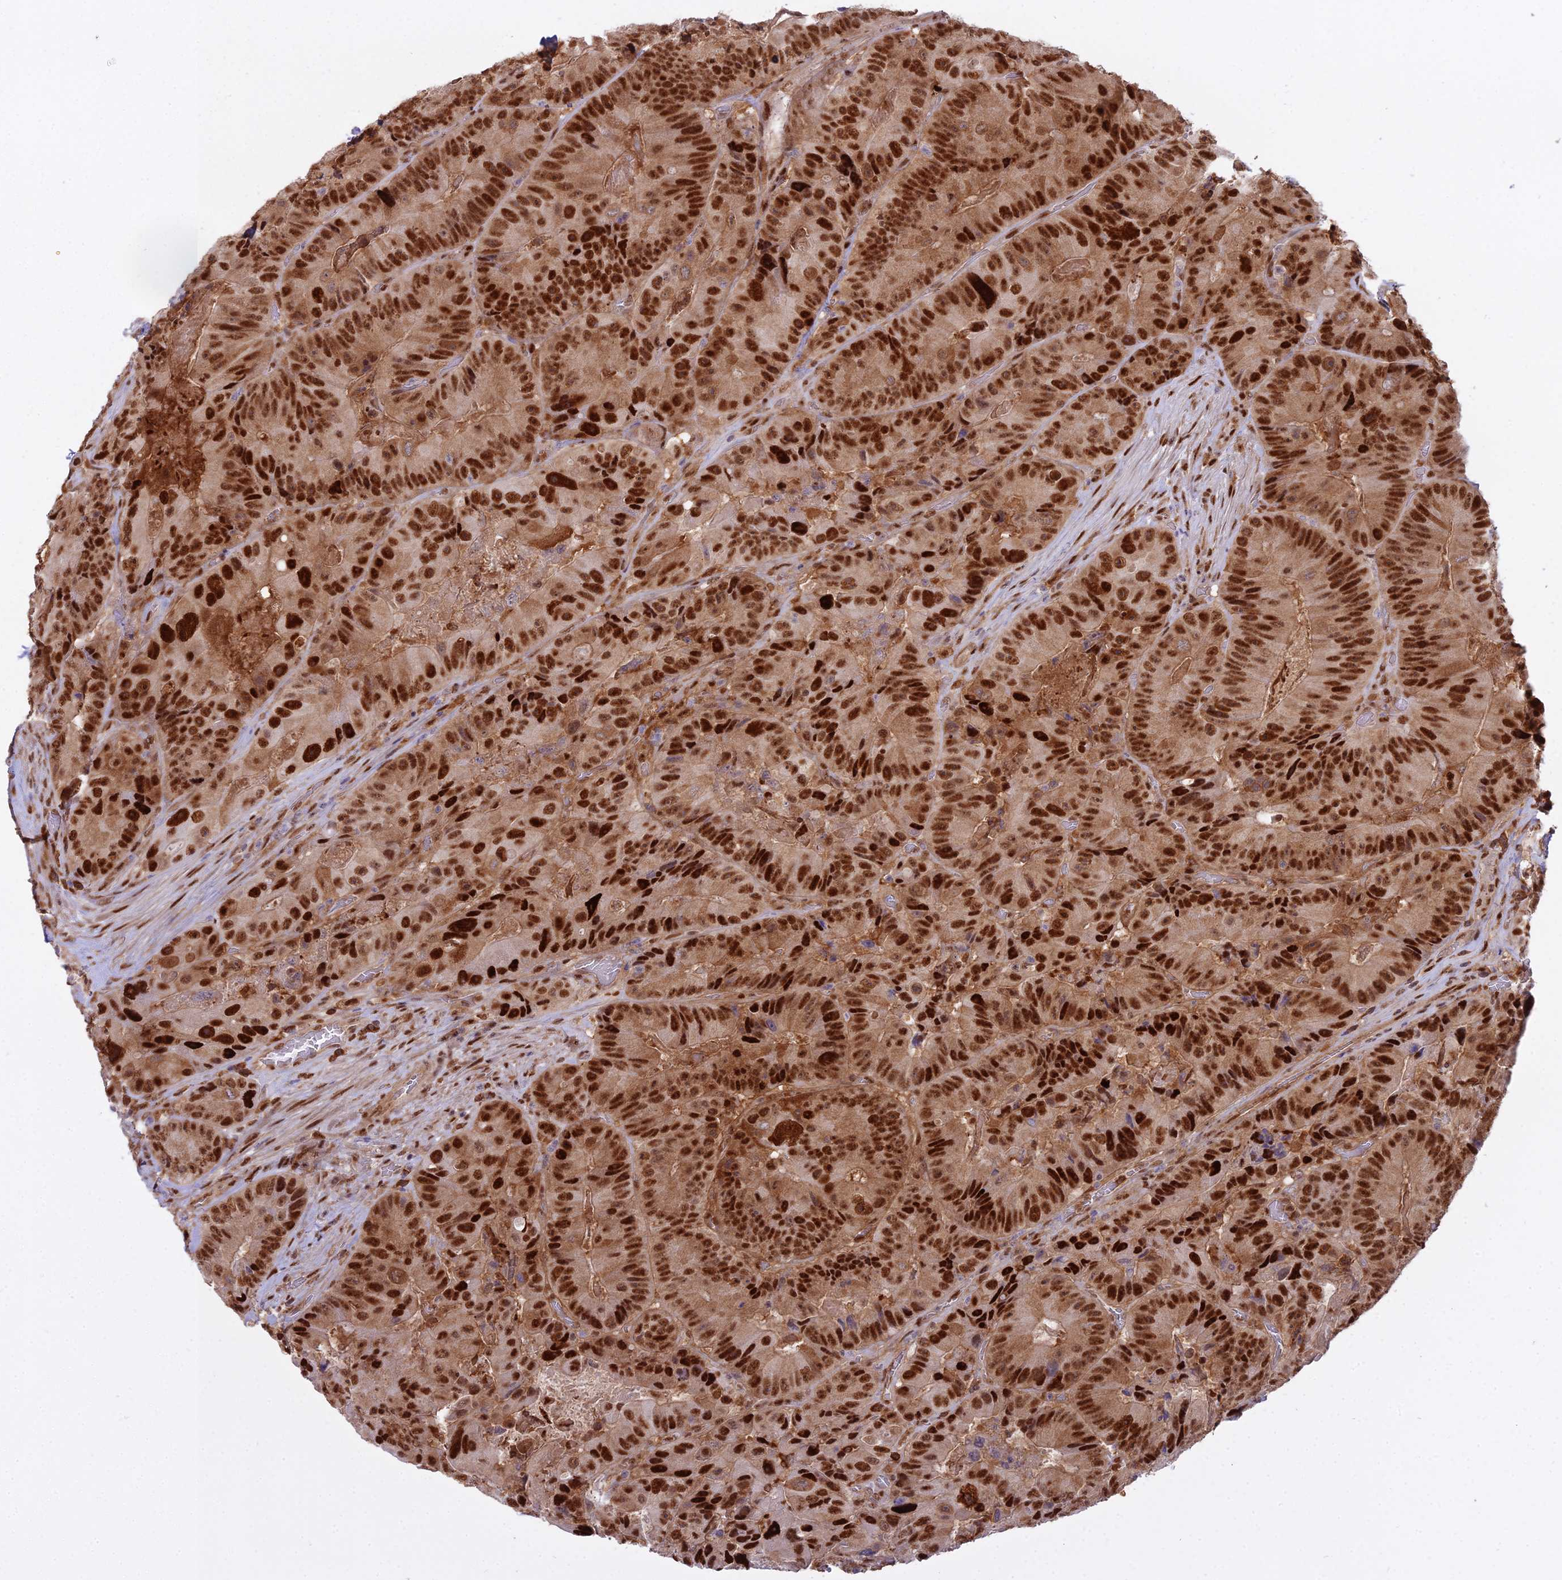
{"staining": {"intensity": "strong", "quantity": ">75%", "location": "nuclear"}, "tissue": "colorectal cancer", "cell_type": "Tumor cells", "image_type": "cancer", "snomed": [{"axis": "morphology", "description": "Adenocarcinoma, NOS"}, {"axis": "topography", "description": "Colon"}], "caption": "The micrograph displays immunohistochemical staining of colorectal adenocarcinoma. There is strong nuclear expression is appreciated in about >75% of tumor cells.", "gene": "NPEPL1", "patient": {"sex": "female", "age": 86}}